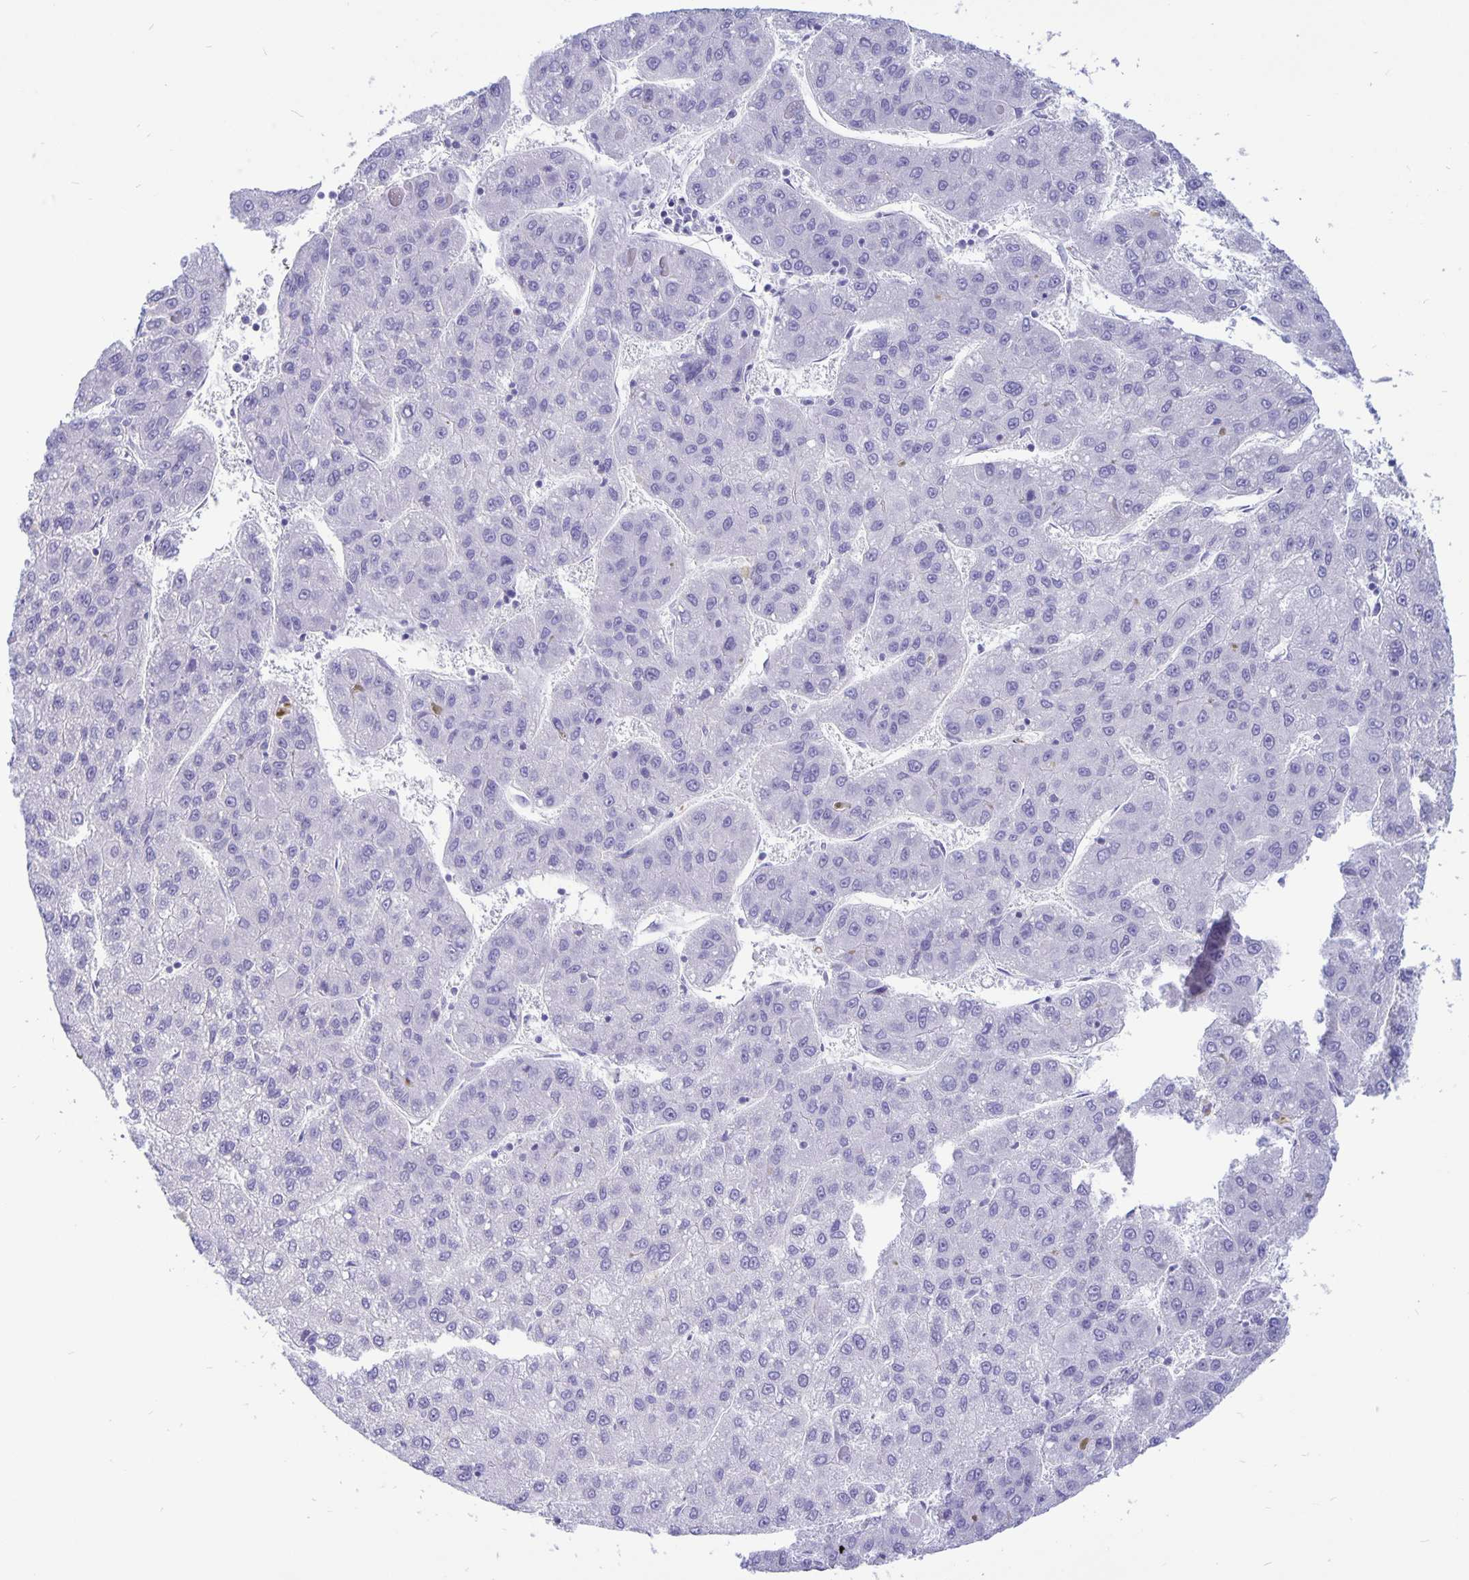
{"staining": {"intensity": "negative", "quantity": "none", "location": "none"}, "tissue": "liver cancer", "cell_type": "Tumor cells", "image_type": "cancer", "snomed": [{"axis": "morphology", "description": "Carcinoma, Hepatocellular, NOS"}, {"axis": "topography", "description": "Liver"}], "caption": "Hepatocellular carcinoma (liver) was stained to show a protein in brown. There is no significant expression in tumor cells. Brightfield microscopy of immunohistochemistry (IHC) stained with DAB (brown) and hematoxylin (blue), captured at high magnification.", "gene": "ERMN", "patient": {"sex": "female", "age": 82}}